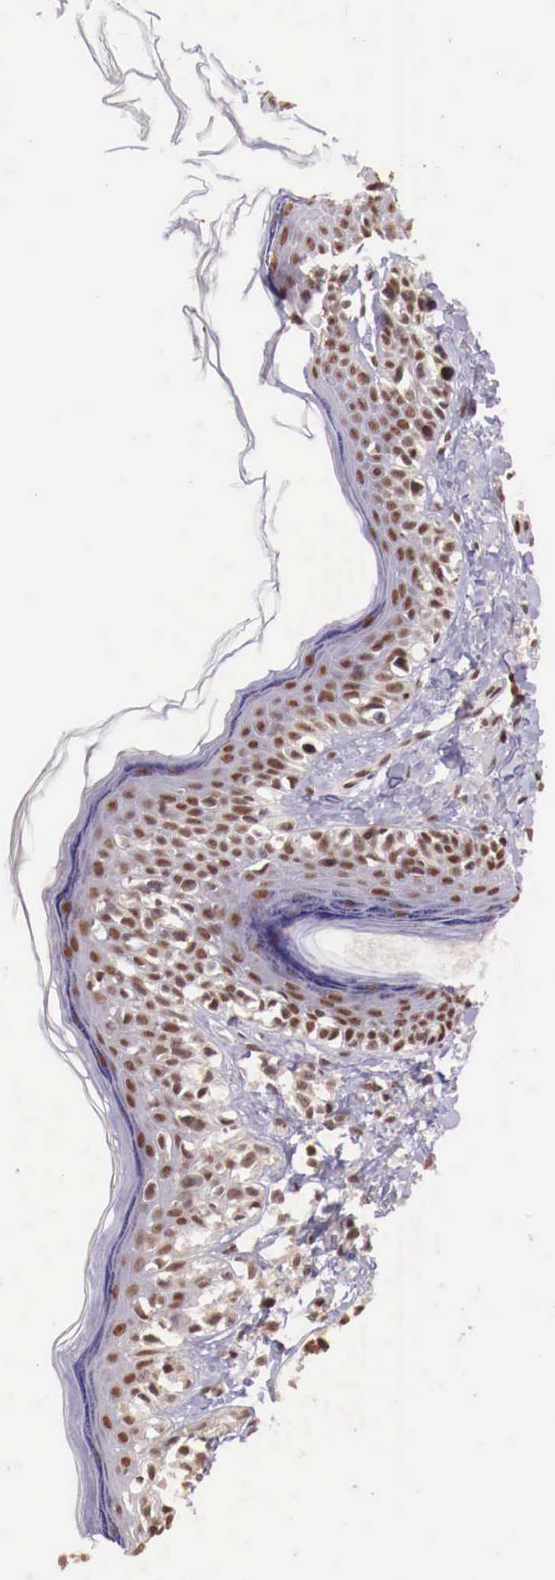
{"staining": {"intensity": "weak", "quantity": "25%-75%", "location": "nuclear"}, "tissue": "melanoma", "cell_type": "Tumor cells", "image_type": "cancer", "snomed": [{"axis": "morphology", "description": "Malignant melanoma, NOS"}, {"axis": "topography", "description": "Skin"}], "caption": "Immunohistochemical staining of human melanoma demonstrates weak nuclear protein staining in about 25%-75% of tumor cells. (brown staining indicates protein expression, while blue staining denotes nuclei).", "gene": "SP1", "patient": {"sex": "male", "age": 80}}